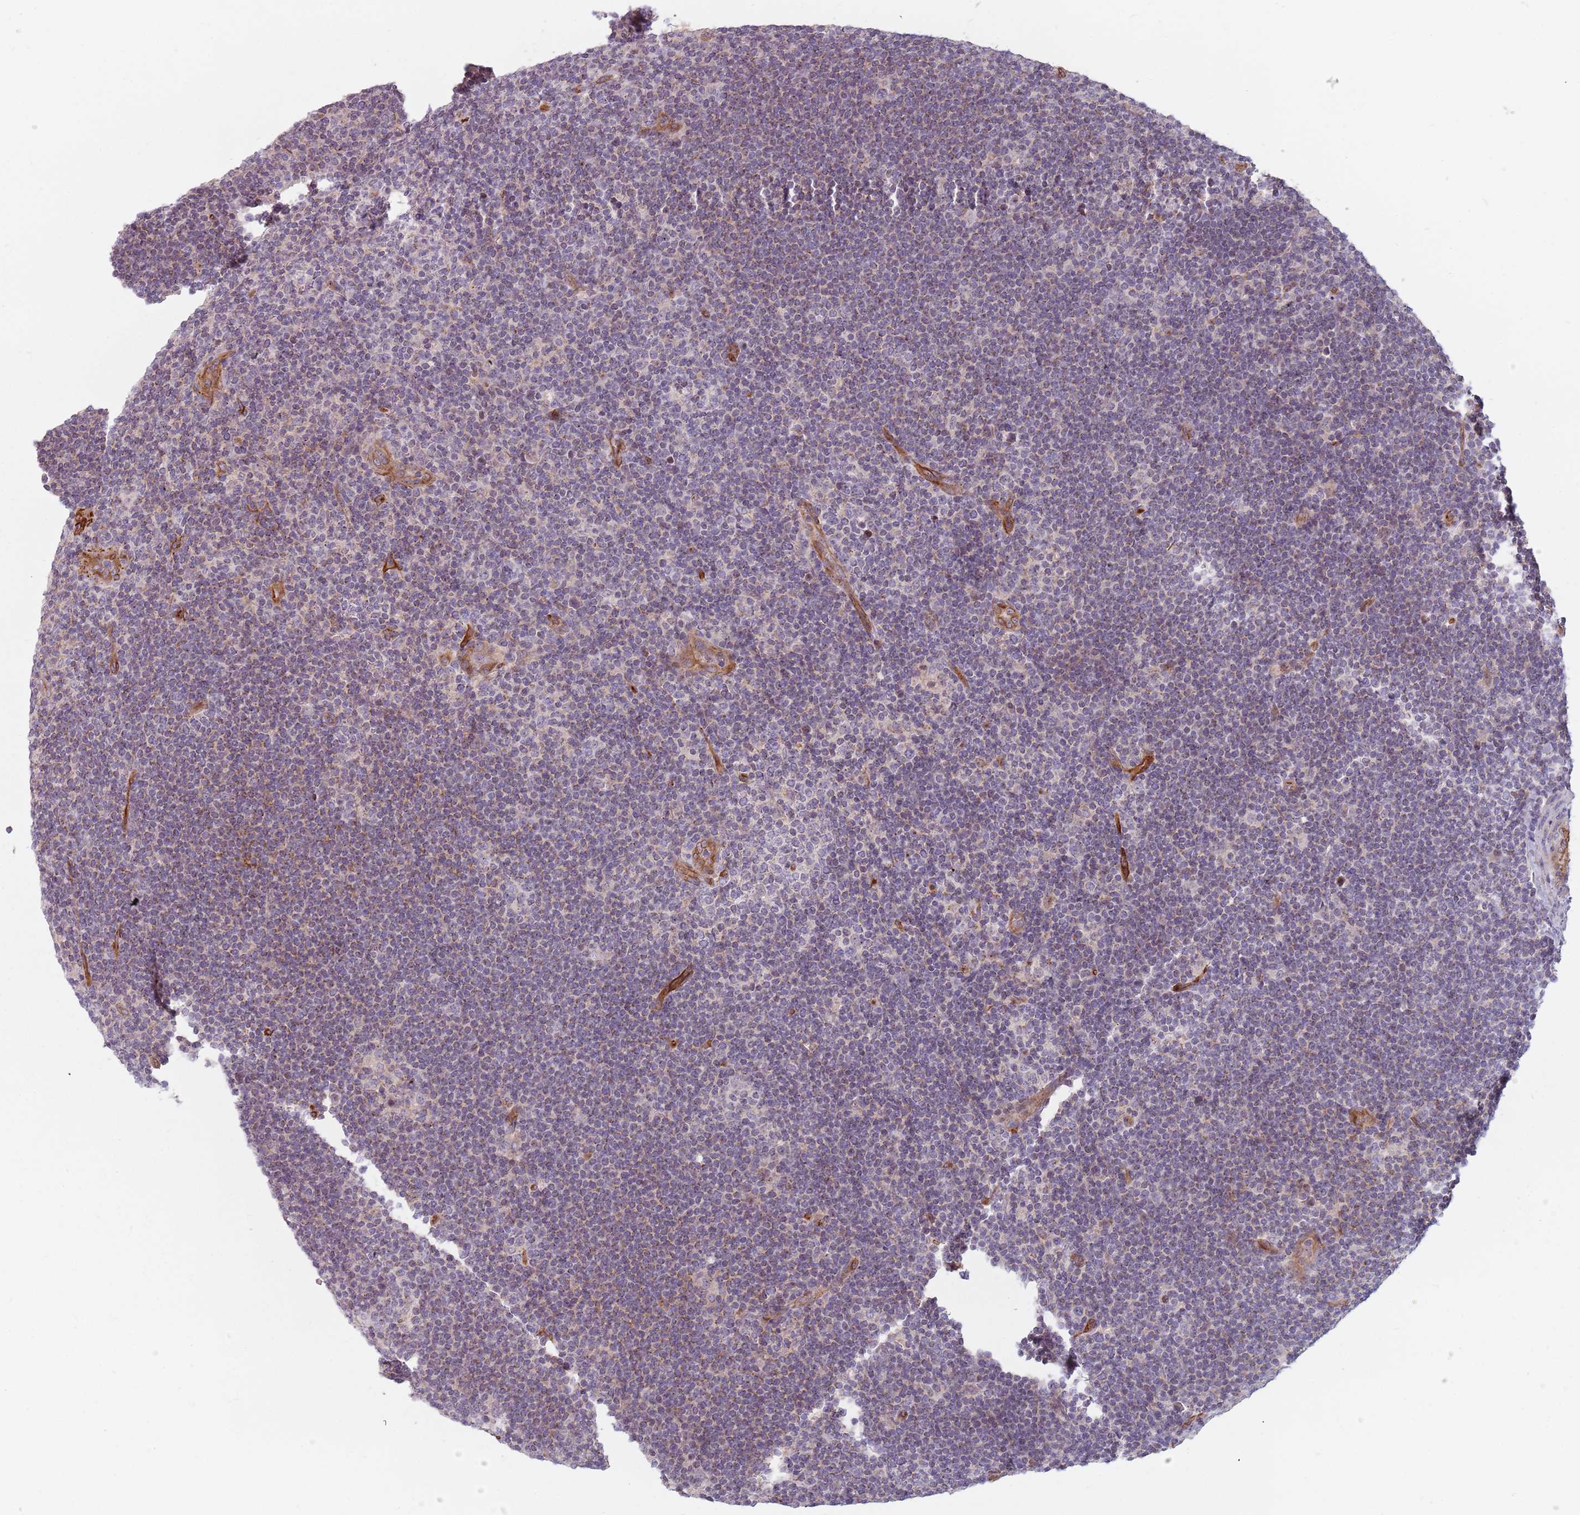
{"staining": {"intensity": "negative", "quantity": "none", "location": "none"}, "tissue": "lymphoma", "cell_type": "Tumor cells", "image_type": "cancer", "snomed": [{"axis": "morphology", "description": "Hodgkin's disease, NOS"}, {"axis": "topography", "description": "Lymph node"}], "caption": "This histopathology image is of lymphoma stained with IHC to label a protein in brown with the nuclei are counter-stained blue. There is no staining in tumor cells. The staining is performed using DAB brown chromogen with nuclei counter-stained in using hematoxylin.", "gene": "GAS2L3", "patient": {"sex": "female", "age": 57}}